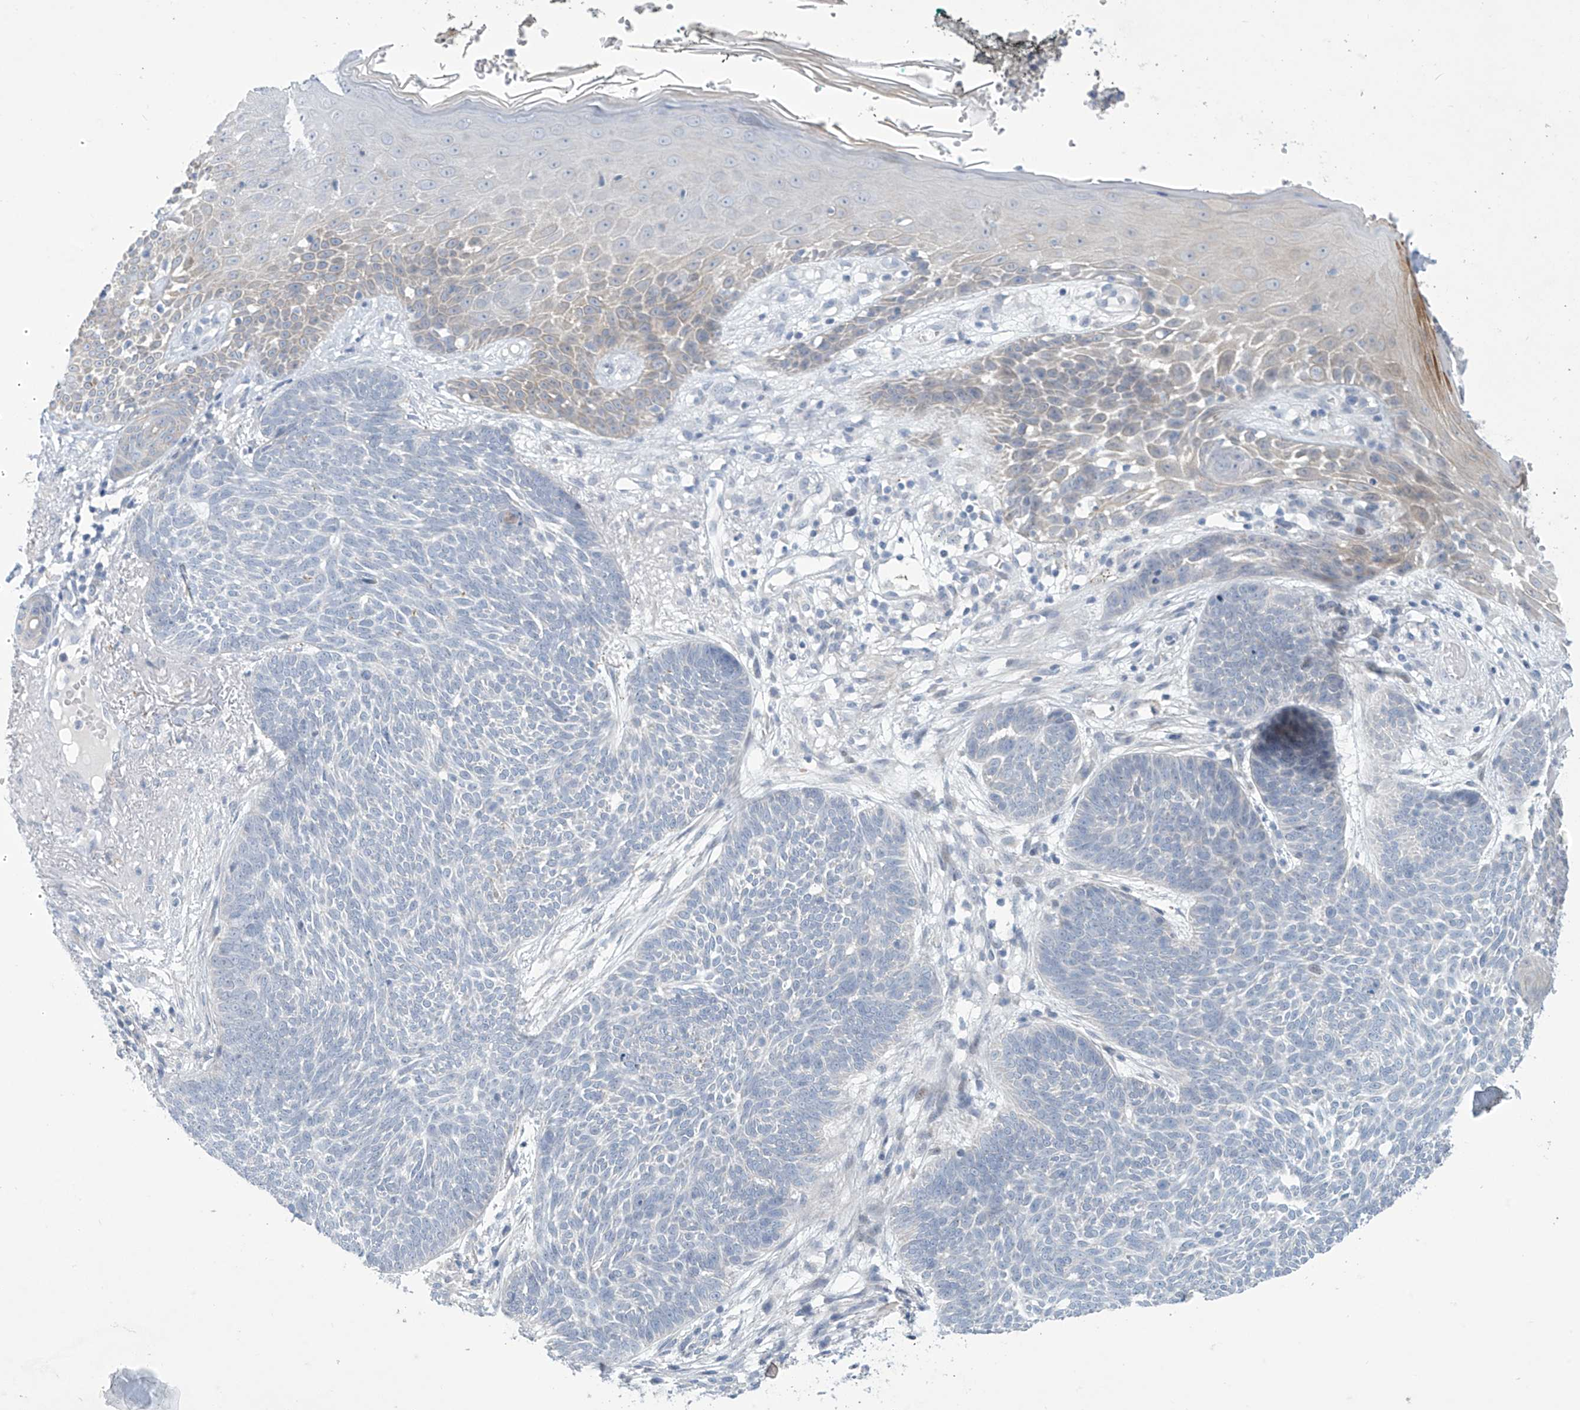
{"staining": {"intensity": "negative", "quantity": "none", "location": "none"}, "tissue": "skin cancer", "cell_type": "Tumor cells", "image_type": "cancer", "snomed": [{"axis": "morphology", "description": "Normal tissue, NOS"}, {"axis": "morphology", "description": "Basal cell carcinoma"}, {"axis": "topography", "description": "Skin"}], "caption": "Image shows no protein staining in tumor cells of skin basal cell carcinoma tissue.", "gene": "SLC35A5", "patient": {"sex": "male", "age": 64}}